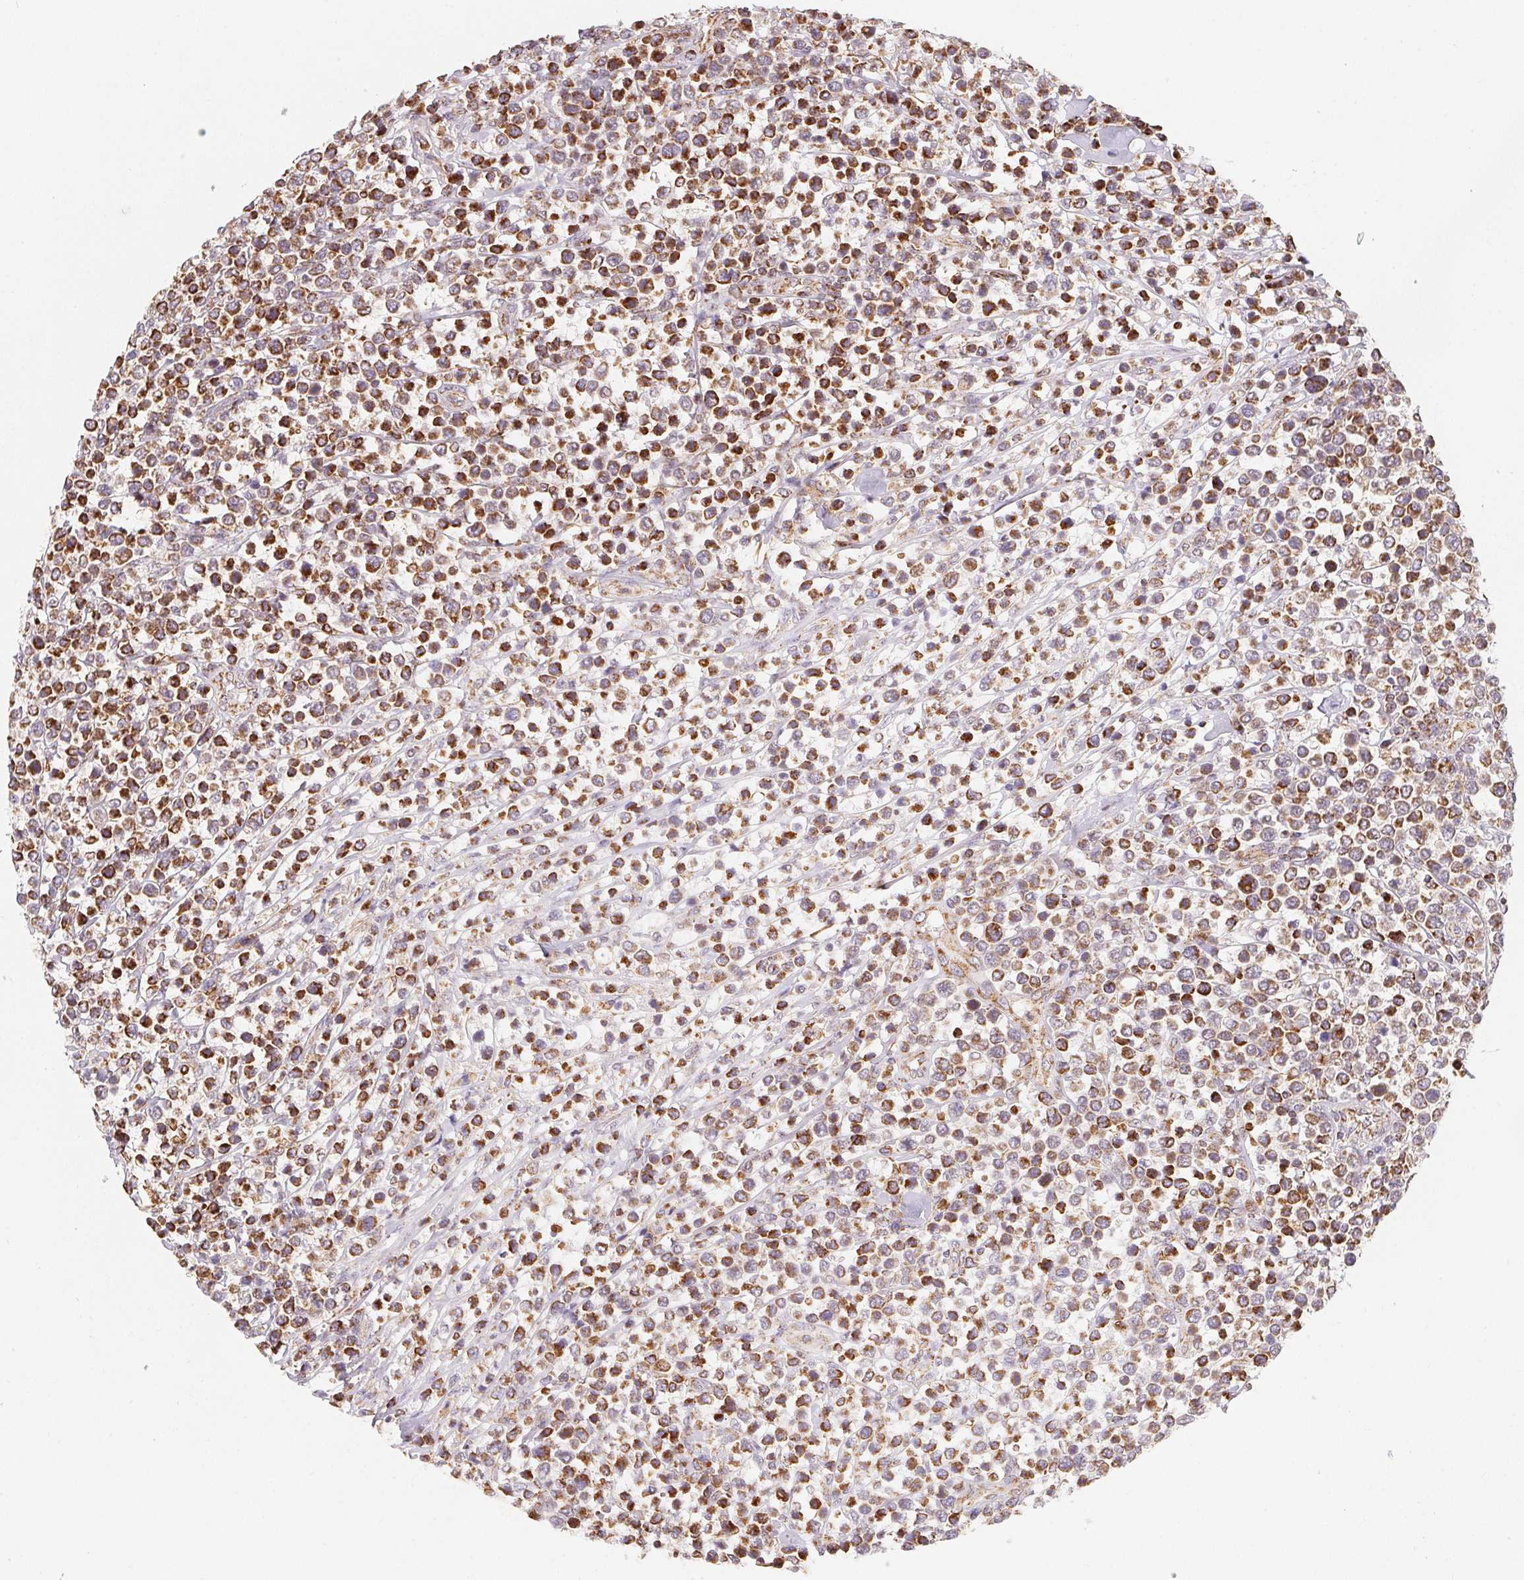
{"staining": {"intensity": "moderate", "quantity": ">75%", "location": "cytoplasmic/membranous"}, "tissue": "lymphoma", "cell_type": "Tumor cells", "image_type": "cancer", "snomed": [{"axis": "morphology", "description": "Malignant lymphoma, non-Hodgkin's type, High grade"}, {"axis": "topography", "description": "Soft tissue"}], "caption": "A high-resolution photomicrograph shows immunohistochemistry staining of malignant lymphoma, non-Hodgkin's type (high-grade), which exhibits moderate cytoplasmic/membranous expression in about >75% of tumor cells. (IHC, brightfield microscopy, high magnification).", "gene": "NDUFS6", "patient": {"sex": "female", "age": 56}}